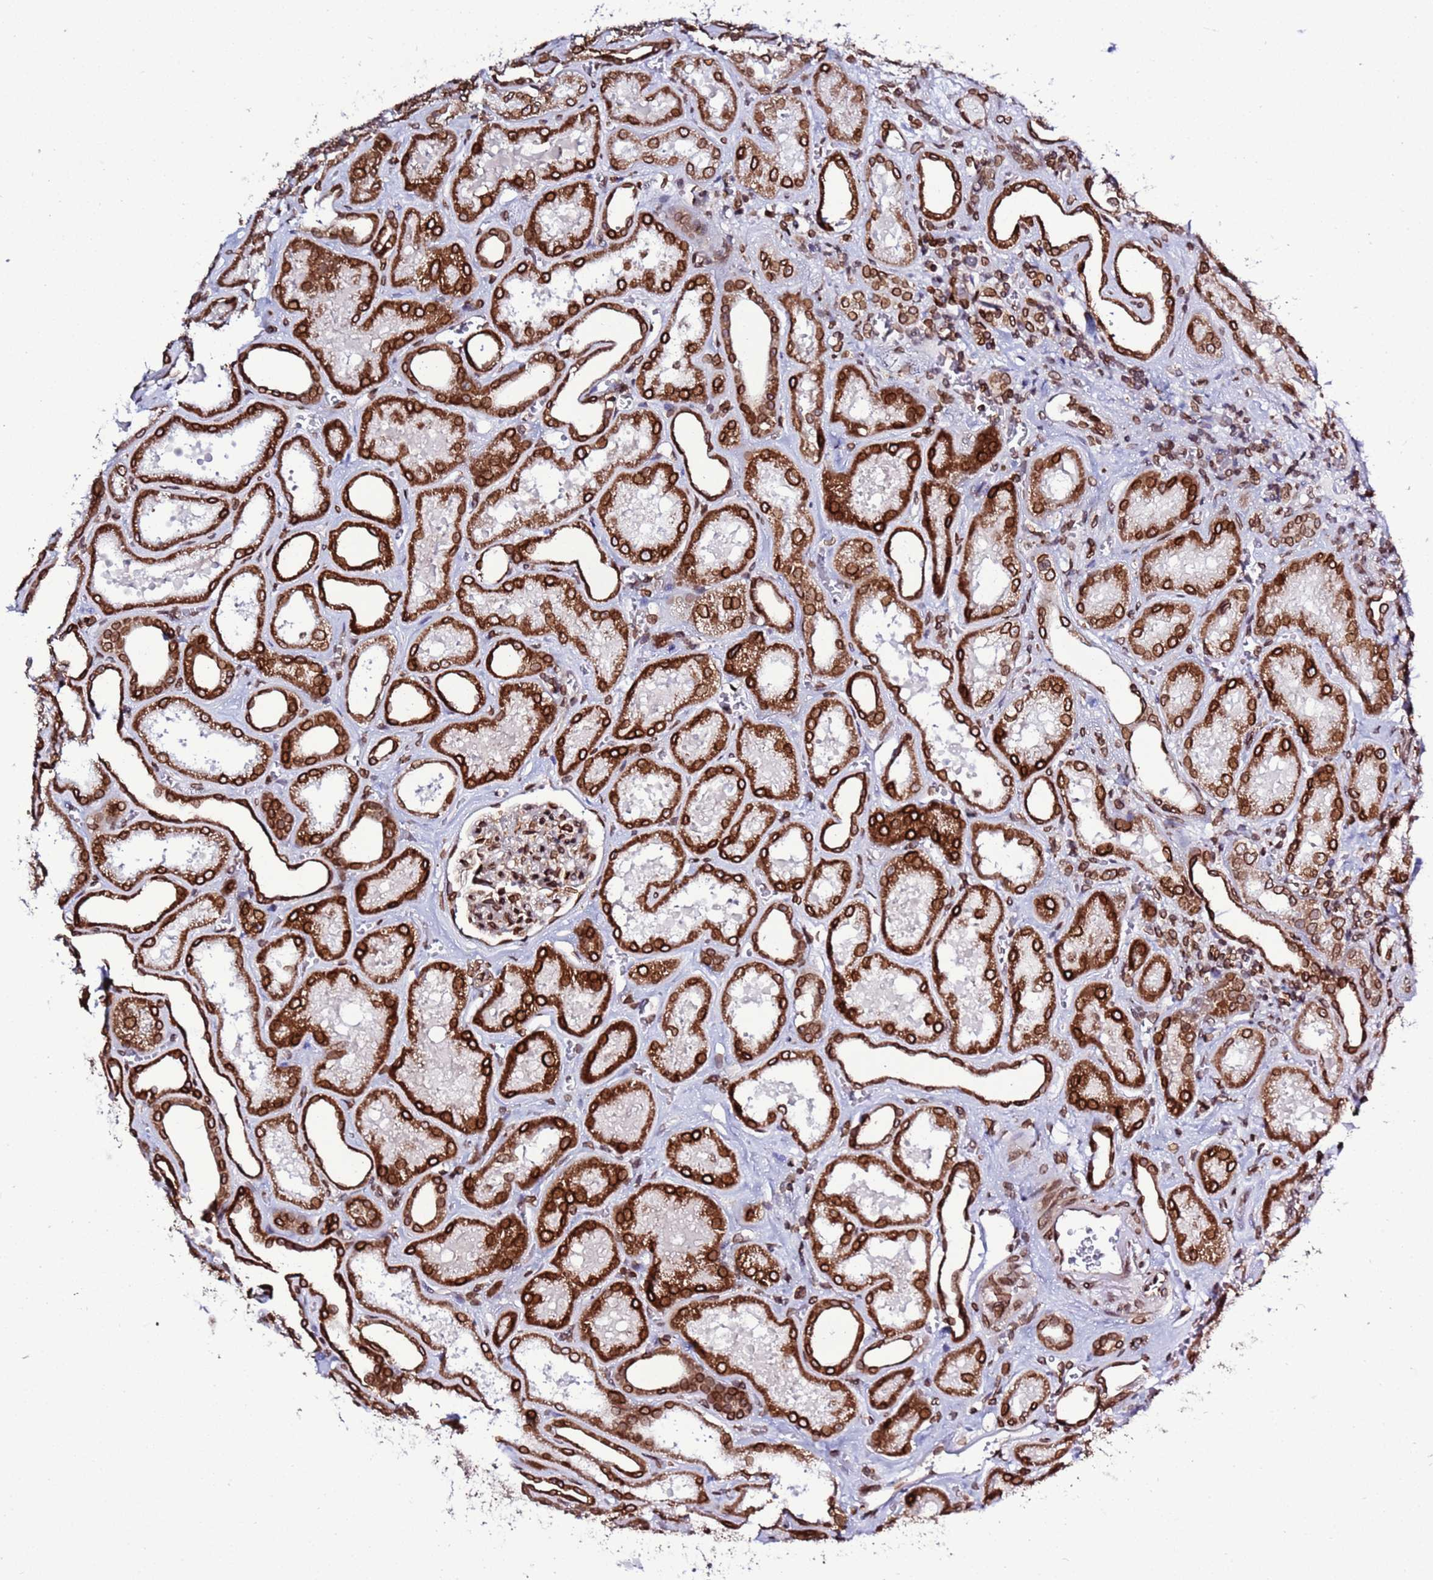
{"staining": {"intensity": "moderate", "quantity": ">75%", "location": "cytoplasmic/membranous,nuclear"}, "tissue": "kidney", "cell_type": "Cells in glomeruli", "image_type": "normal", "snomed": [{"axis": "morphology", "description": "Normal tissue, NOS"}, {"axis": "morphology", "description": "Adenocarcinoma, NOS"}, {"axis": "topography", "description": "Kidney"}], "caption": "Moderate cytoplasmic/membranous,nuclear protein expression is identified in approximately >75% of cells in glomeruli in kidney. (brown staining indicates protein expression, while blue staining denotes nuclei).", "gene": "TOR1AIP1", "patient": {"sex": "female", "age": 68}}